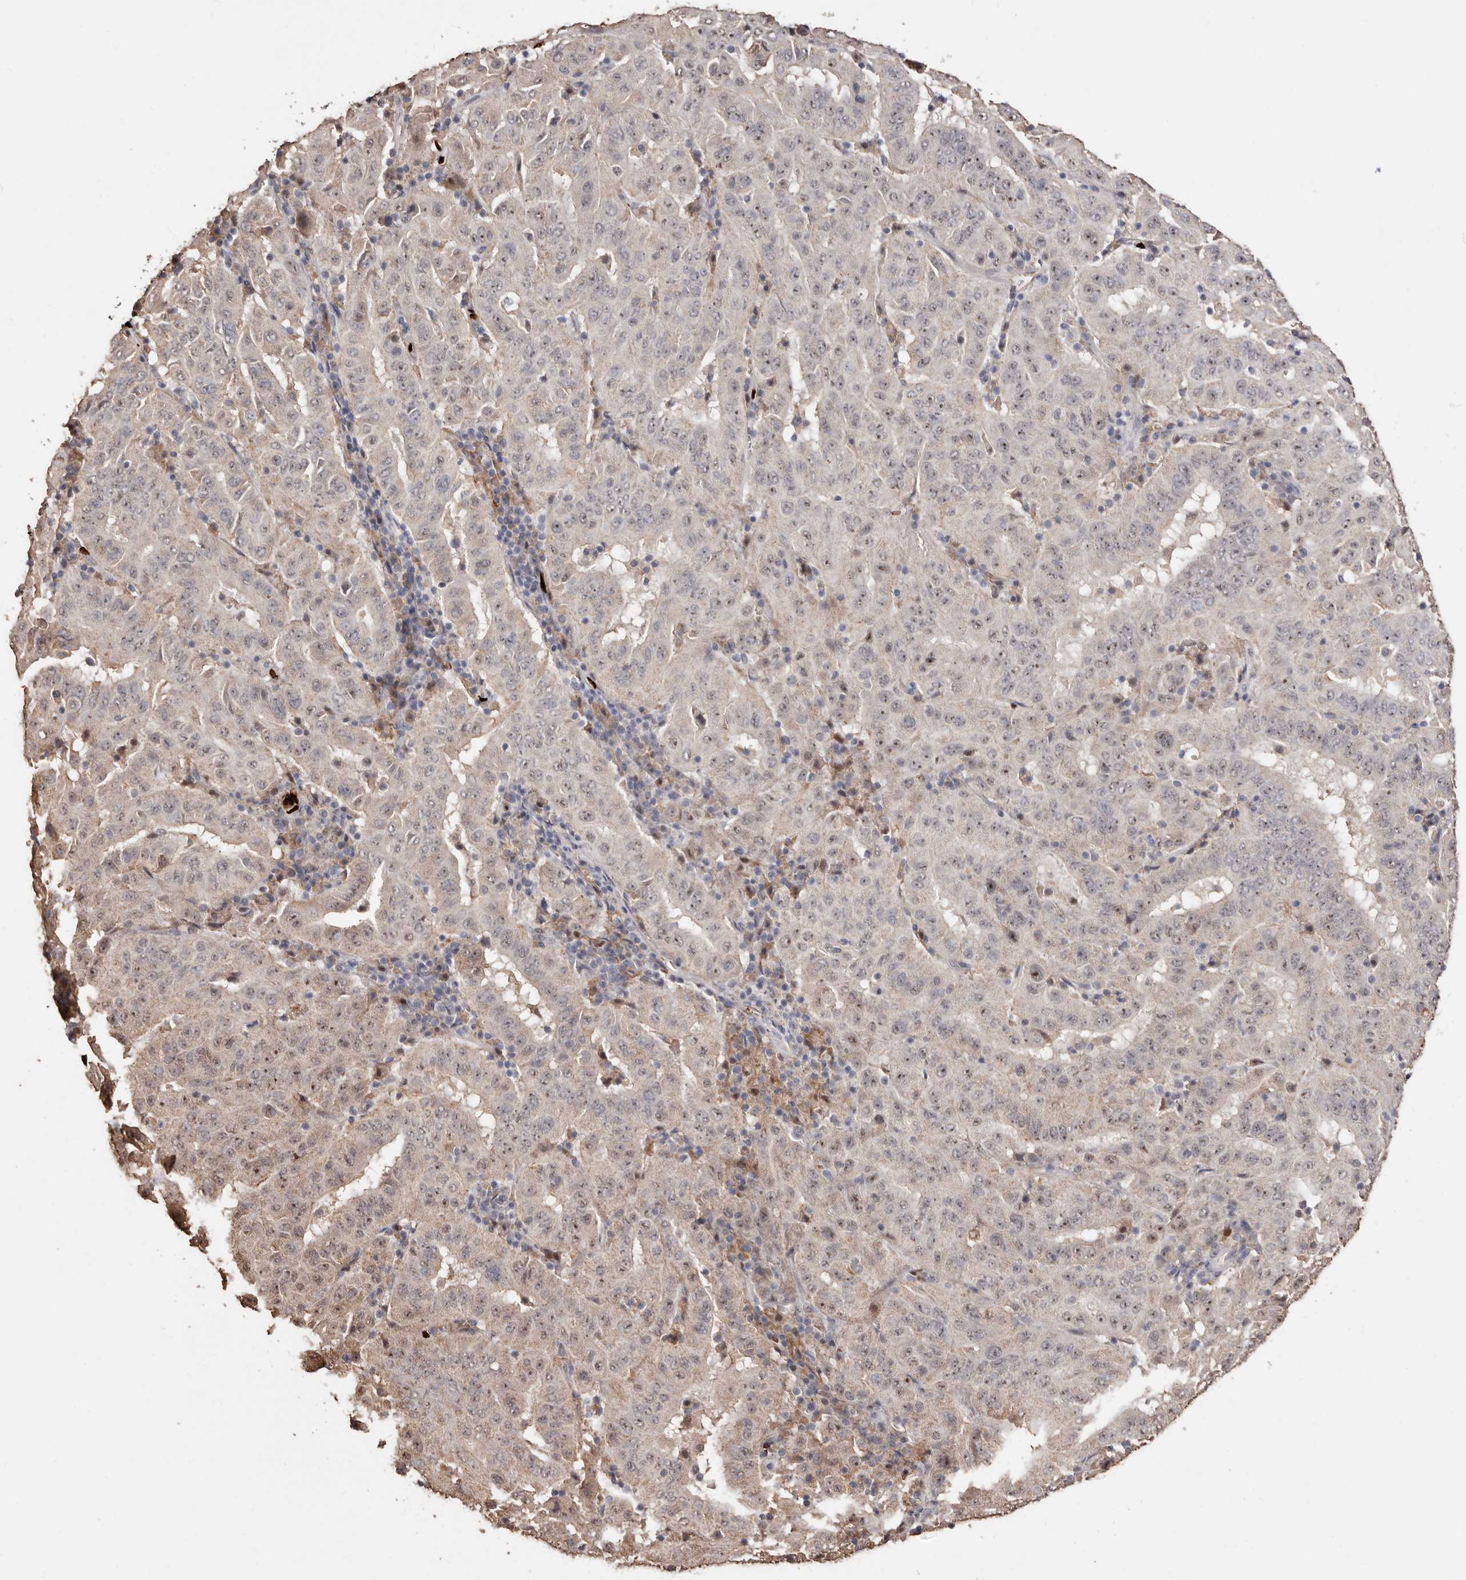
{"staining": {"intensity": "weak", "quantity": "<25%", "location": "cytoplasmic/membranous,nuclear"}, "tissue": "pancreatic cancer", "cell_type": "Tumor cells", "image_type": "cancer", "snomed": [{"axis": "morphology", "description": "Adenocarcinoma, NOS"}, {"axis": "topography", "description": "Pancreas"}], "caption": "DAB (3,3'-diaminobenzidine) immunohistochemical staining of adenocarcinoma (pancreatic) exhibits no significant expression in tumor cells.", "gene": "GRAMD2A", "patient": {"sex": "male", "age": 63}}